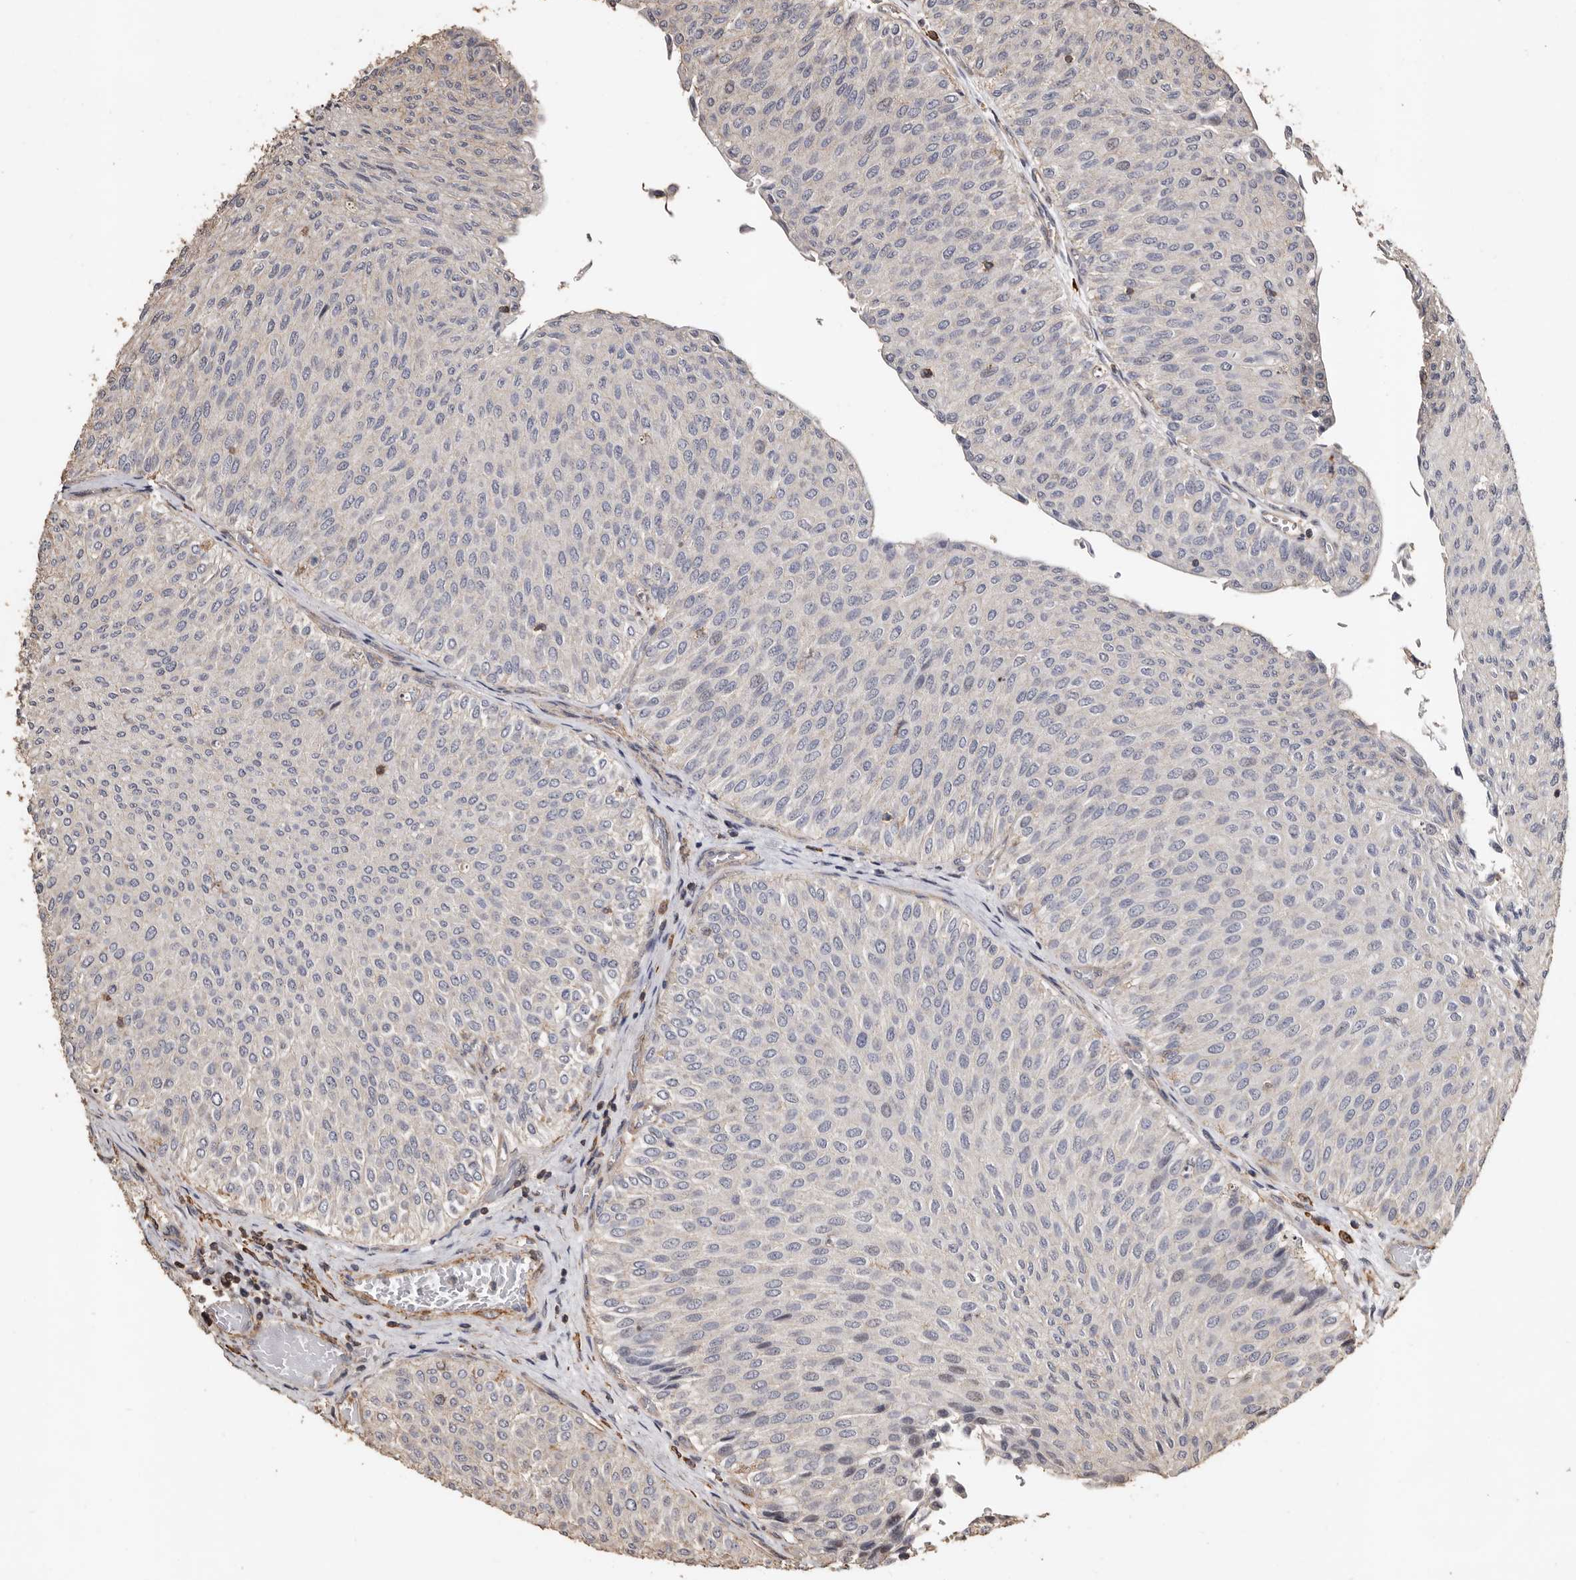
{"staining": {"intensity": "negative", "quantity": "none", "location": "none"}, "tissue": "urothelial cancer", "cell_type": "Tumor cells", "image_type": "cancer", "snomed": [{"axis": "morphology", "description": "Urothelial carcinoma, Low grade"}, {"axis": "topography", "description": "Urinary bladder"}], "caption": "Tumor cells are negative for brown protein staining in urothelial carcinoma (low-grade).", "gene": "GSK3A", "patient": {"sex": "male", "age": 78}}